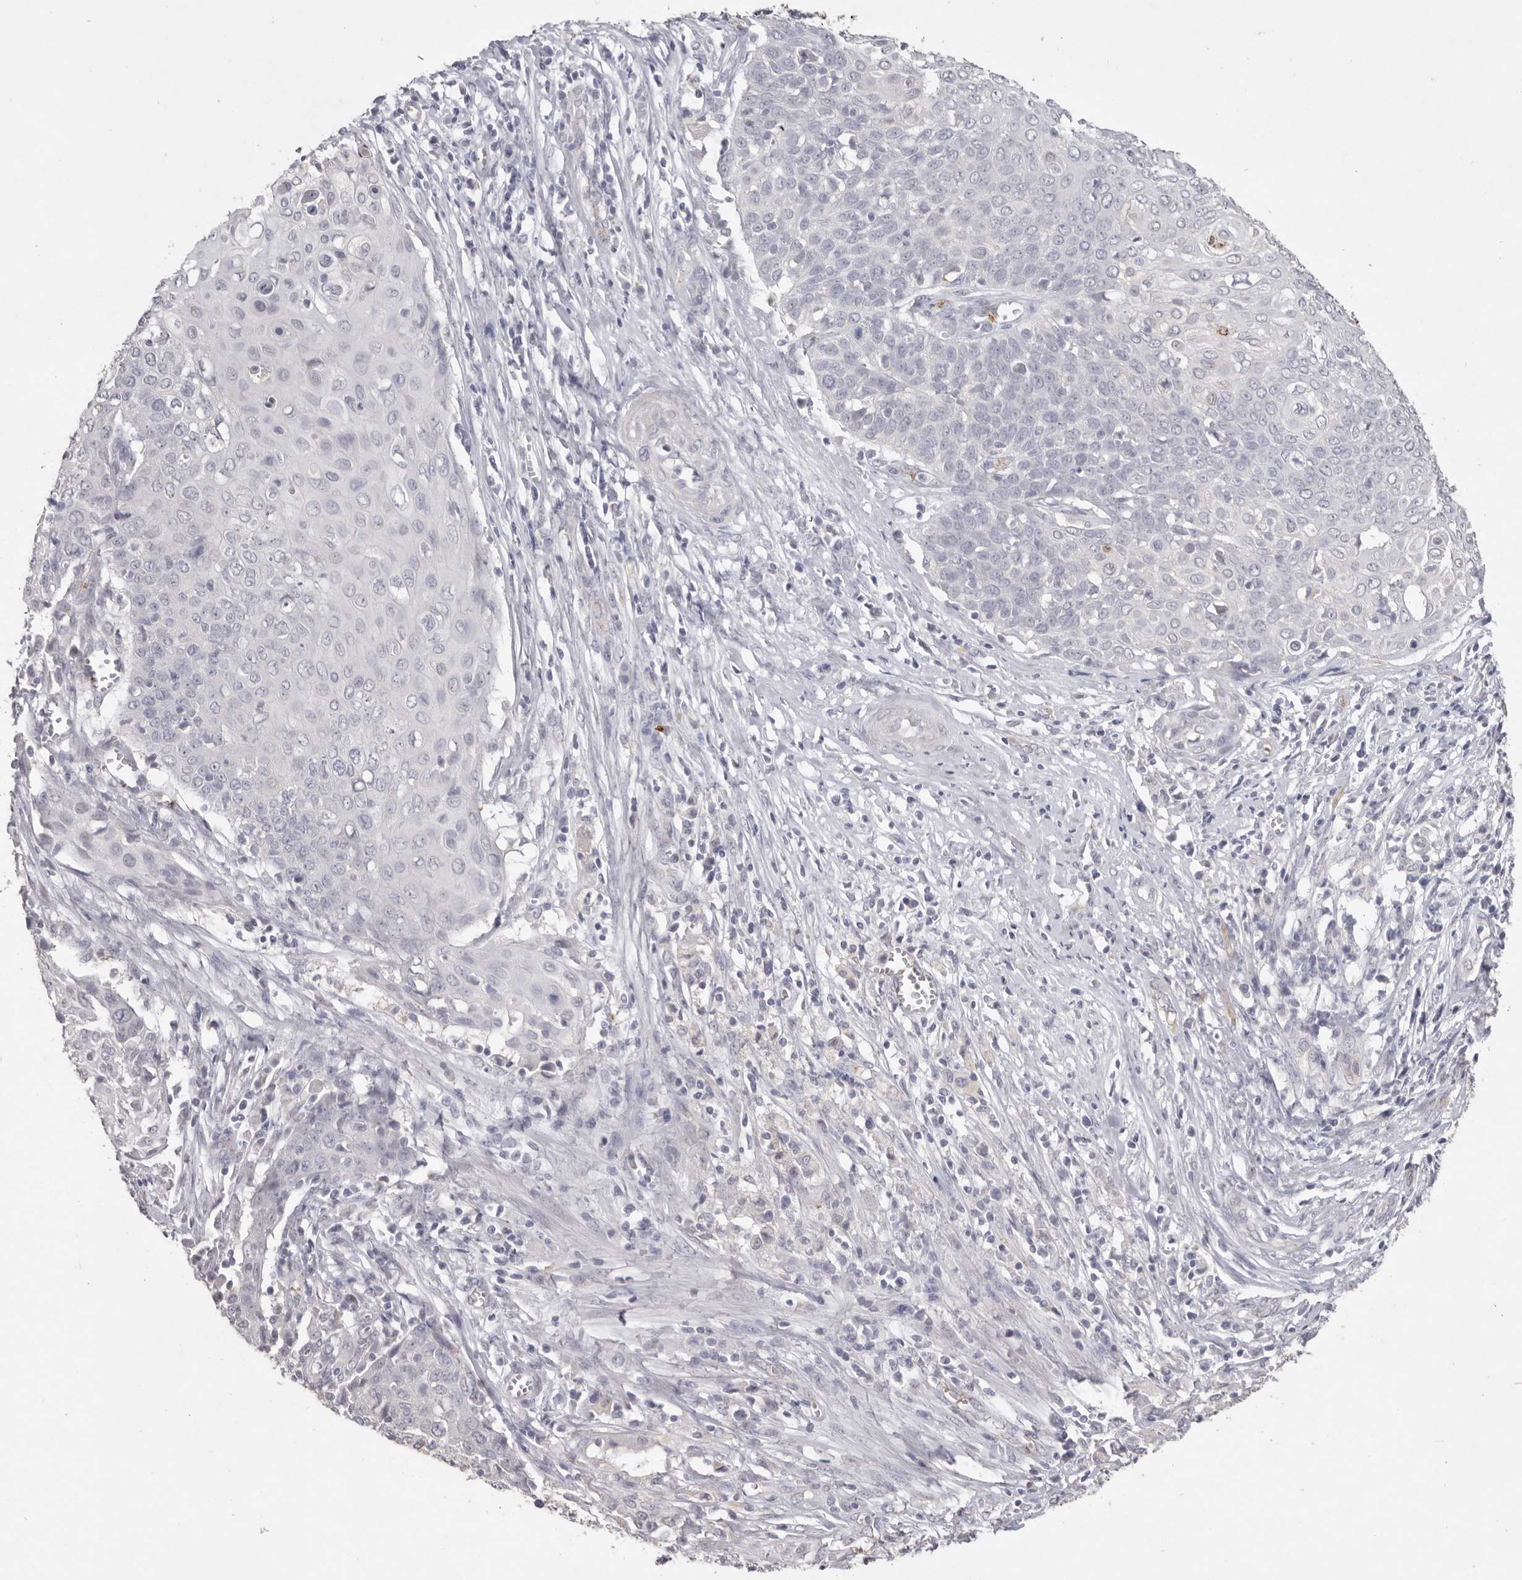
{"staining": {"intensity": "negative", "quantity": "none", "location": "none"}, "tissue": "cervical cancer", "cell_type": "Tumor cells", "image_type": "cancer", "snomed": [{"axis": "morphology", "description": "Squamous cell carcinoma, NOS"}, {"axis": "topography", "description": "Cervix"}], "caption": "Immunohistochemical staining of cervical squamous cell carcinoma reveals no significant staining in tumor cells.", "gene": "ZYG11B", "patient": {"sex": "female", "age": 39}}